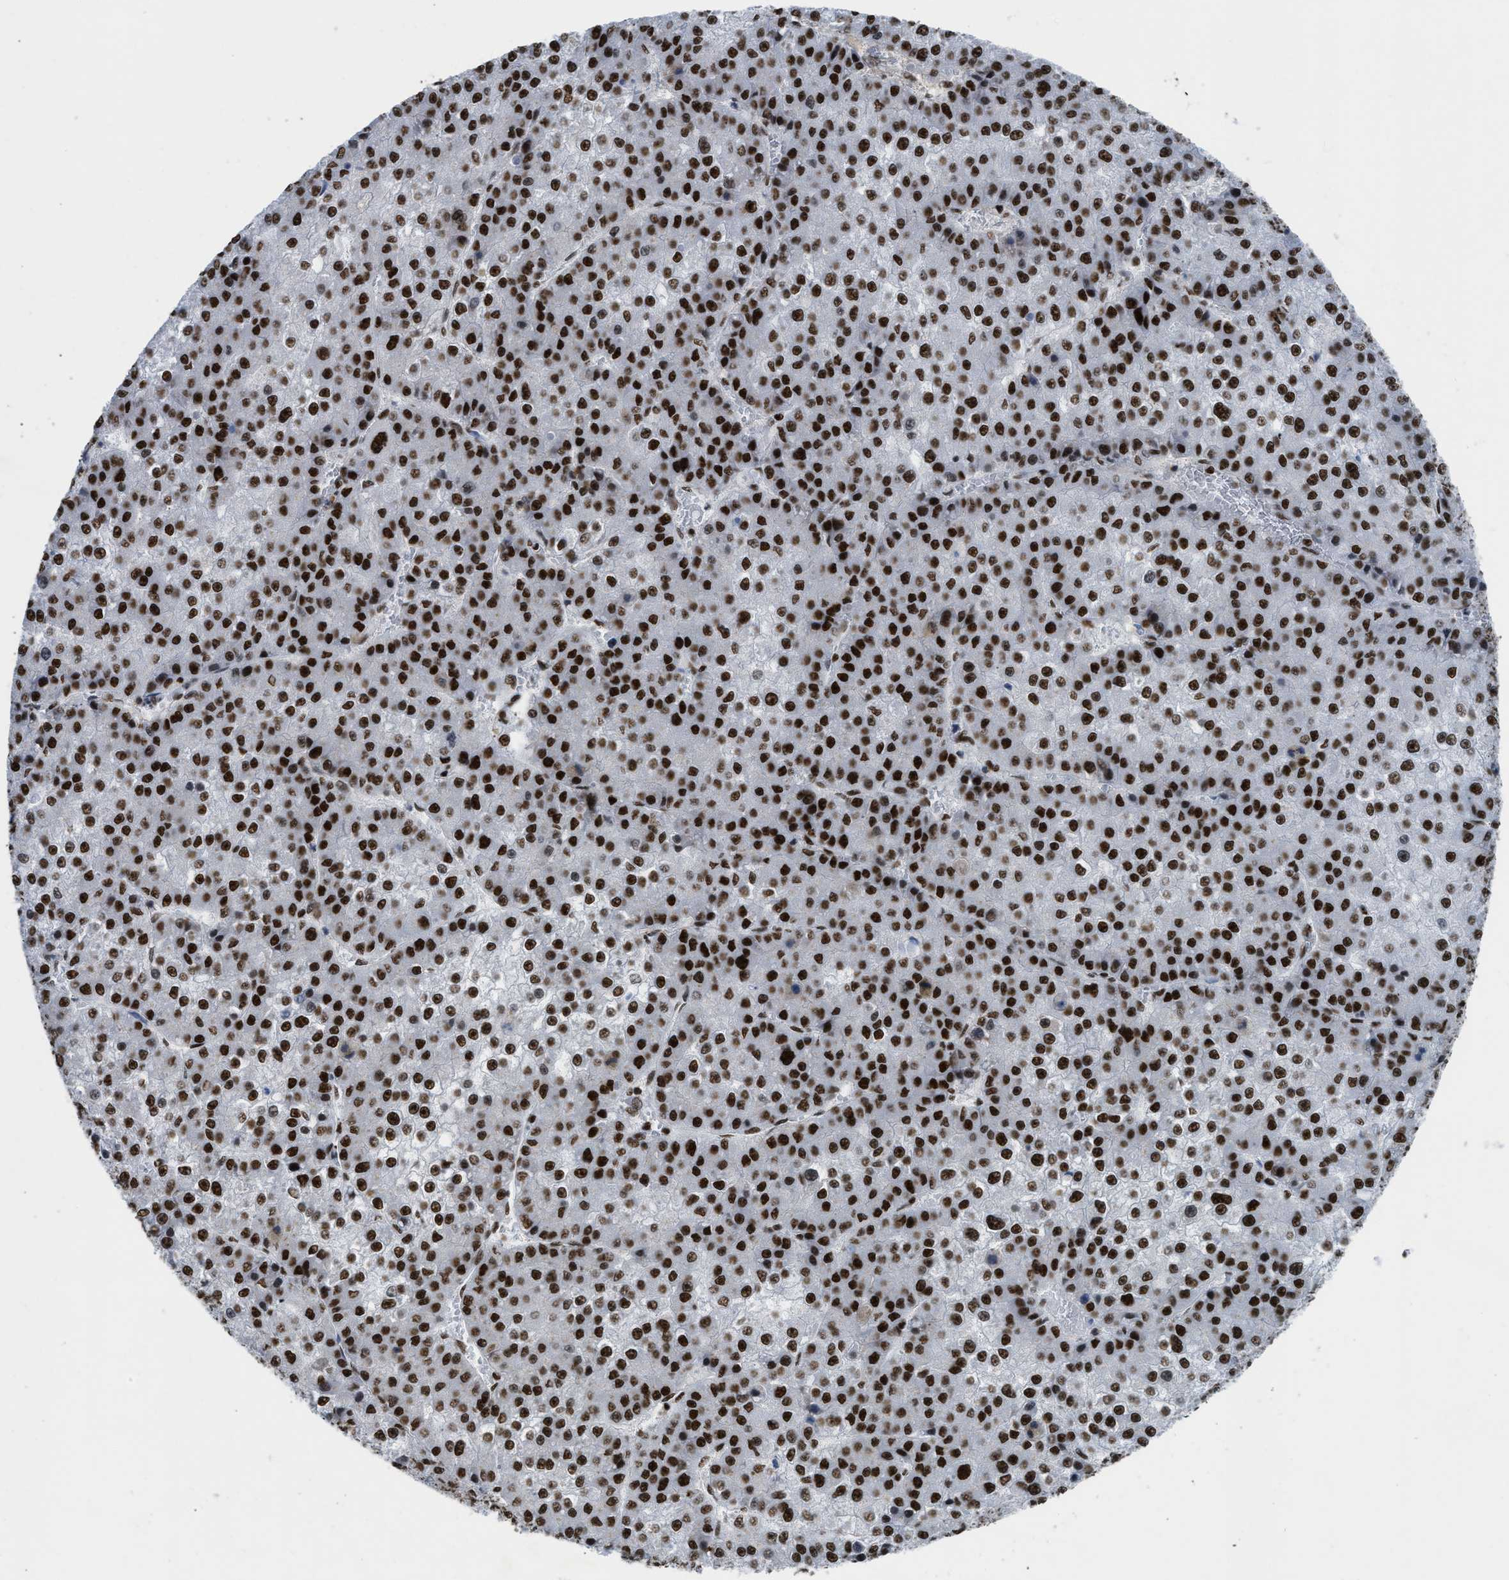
{"staining": {"intensity": "strong", "quantity": ">75%", "location": "nuclear"}, "tissue": "liver cancer", "cell_type": "Tumor cells", "image_type": "cancer", "snomed": [{"axis": "morphology", "description": "Carcinoma, Hepatocellular, NOS"}, {"axis": "topography", "description": "Liver"}], "caption": "Strong nuclear staining is identified in about >75% of tumor cells in liver hepatocellular carcinoma.", "gene": "SCAF4", "patient": {"sex": "female", "age": 73}}